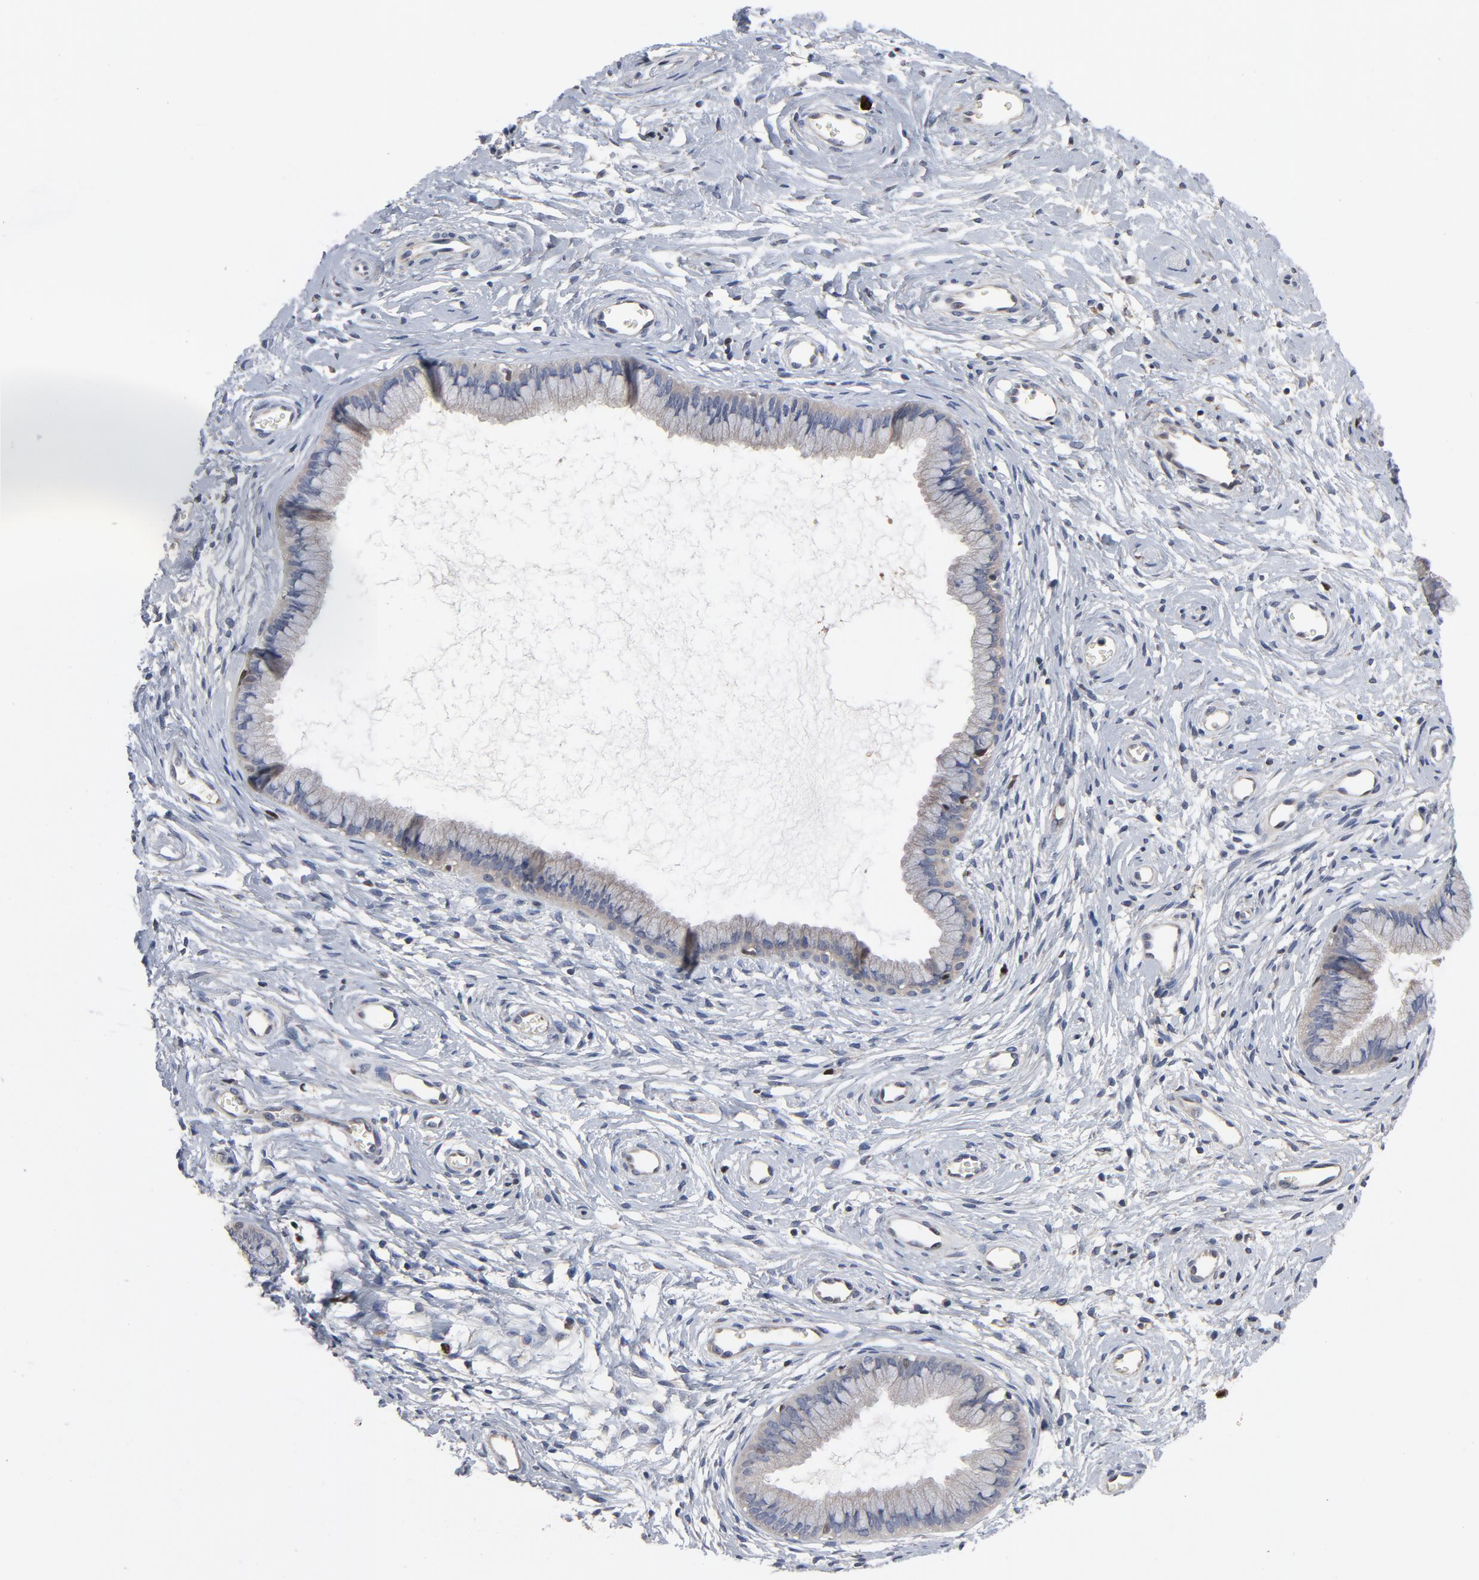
{"staining": {"intensity": "weak", "quantity": "25%-75%", "location": "cytoplasmic/membranous"}, "tissue": "cervix", "cell_type": "Glandular cells", "image_type": "normal", "snomed": [{"axis": "morphology", "description": "Normal tissue, NOS"}, {"axis": "topography", "description": "Cervix"}], "caption": "Protein staining of unremarkable cervix shows weak cytoplasmic/membranous positivity in approximately 25%-75% of glandular cells.", "gene": "NFKB1", "patient": {"sex": "female", "age": 39}}